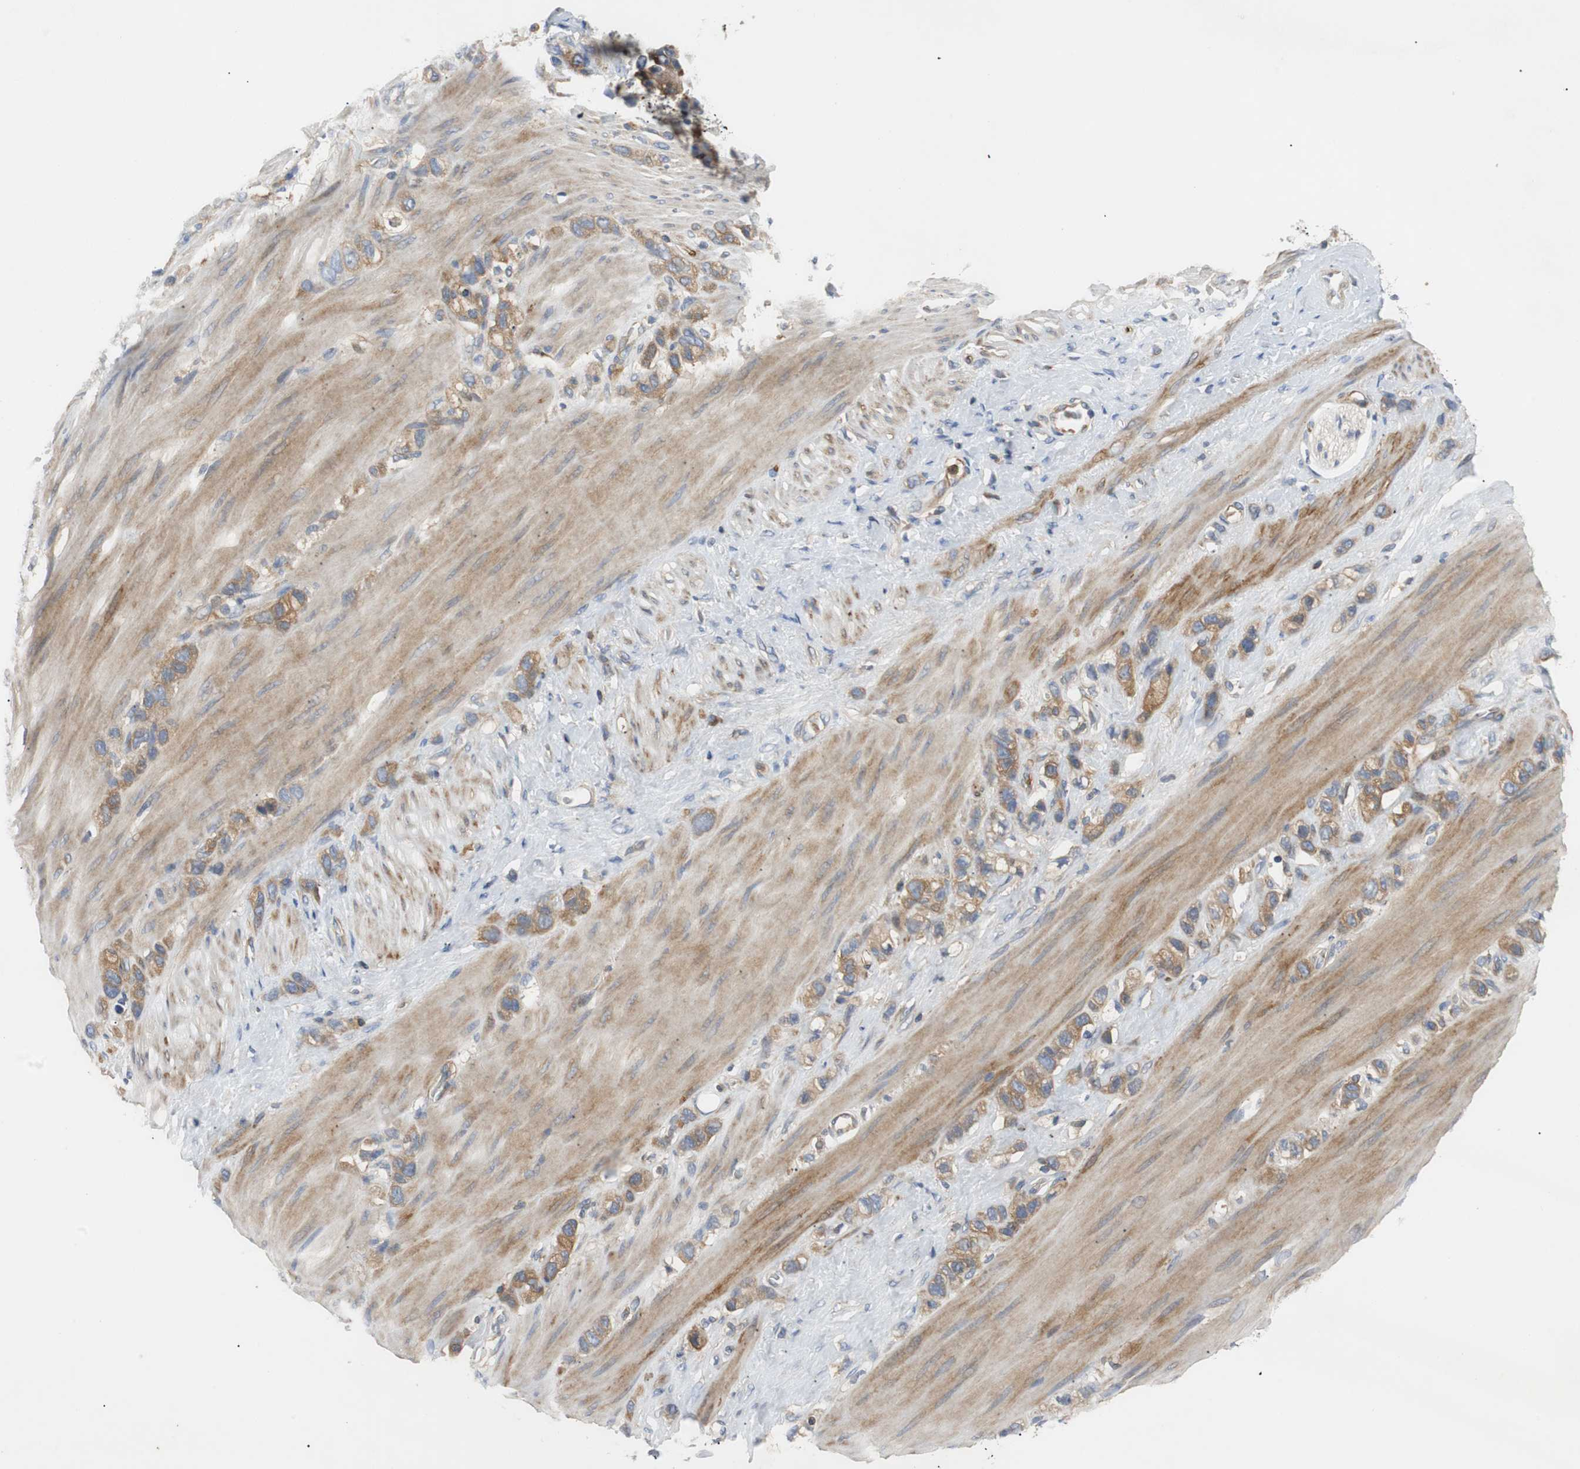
{"staining": {"intensity": "moderate", "quantity": ">75%", "location": "cytoplasmic/membranous"}, "tissue": "stomach cancer", "cell_type": "Tumor cells", "image_type": "cancer", "snomed": [{"axis": "morphology", "description": "Normal tissue, NOS"}, {"axis": "morphology", "description": "Adenocarcinoma, NOS"}, {"axis": "morphology", "description": "Adenocarcinoma, High grade"}, {"axis": "topography", "description": "Stomach, upper"}, {"axis": "topography", "description": "Stomach"}], "caption": "This histopathology image demonstrates stomach adenocarcinoma stained with immunohistochemistry to label a protein in brown. The cytoplasmic/membranous of tumor cells show moderate positivity for the protein. Nuclei are counter-stained blue.", "gene": "GYS1", "patient": {"sex": "female", "age": 65}}